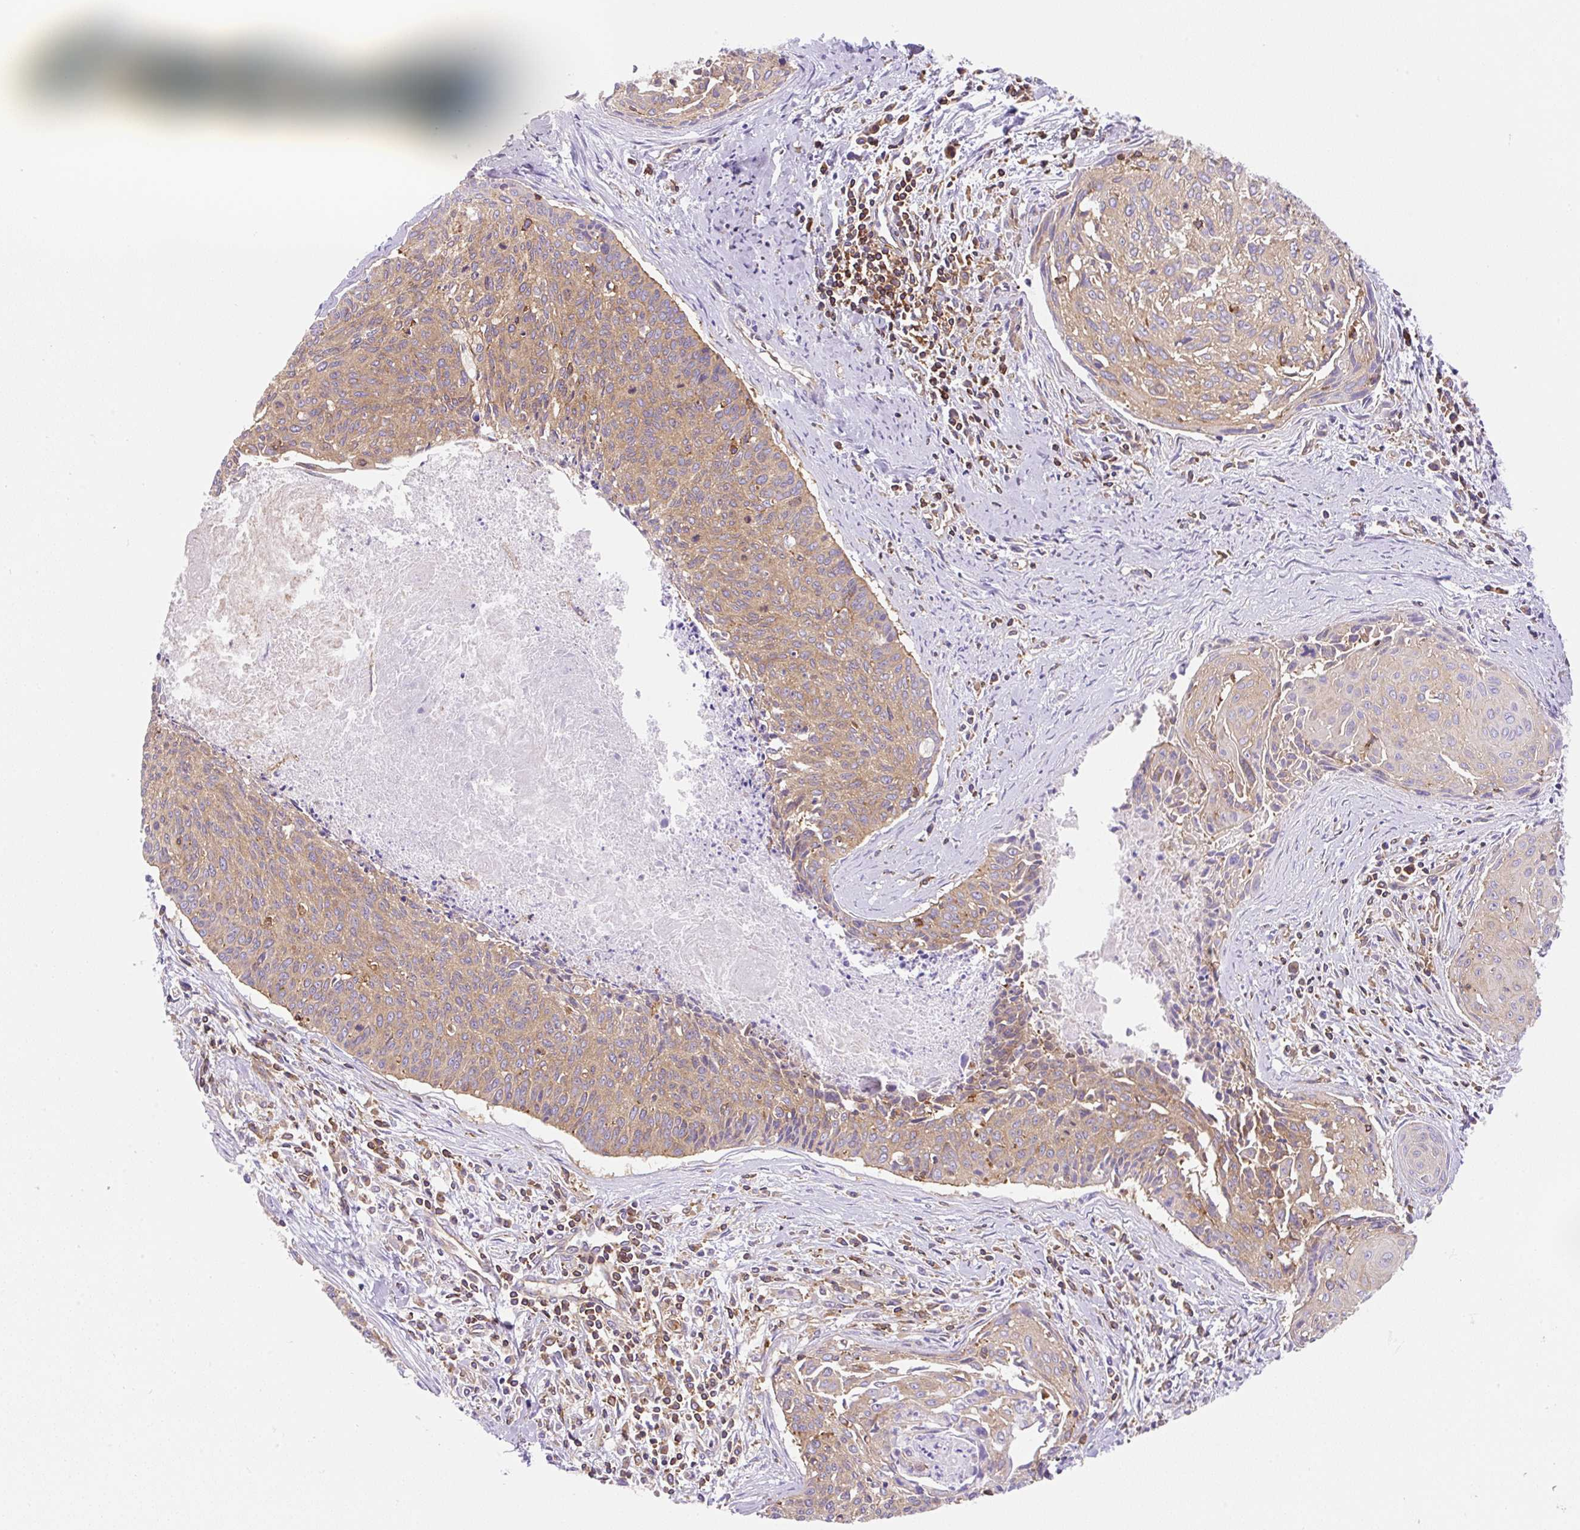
{"staining": {"intensity": "moderate", "quantity": ">75%", "location": "cytoplasmic/membranous"}, "tissue": "cervical cancer", "cell_type": "Tumor cells", "image_type": "cancer", "snomed": [{"axis": "morphology", "description": "Squamous cell carcinoma, NOS"}, {"axis": "topography", "description": "Cervix"}], "caption": "Immunohistochemistry histopathology image of human cervical squamous cell carcinoma stained for a protein (brown), which shows medium levels of moderate cytoplasmic/membranous positivity in approximately >75% of tumor cells.", "gene": "DNM2", "patient": {"sex": "female", "age": 55}}